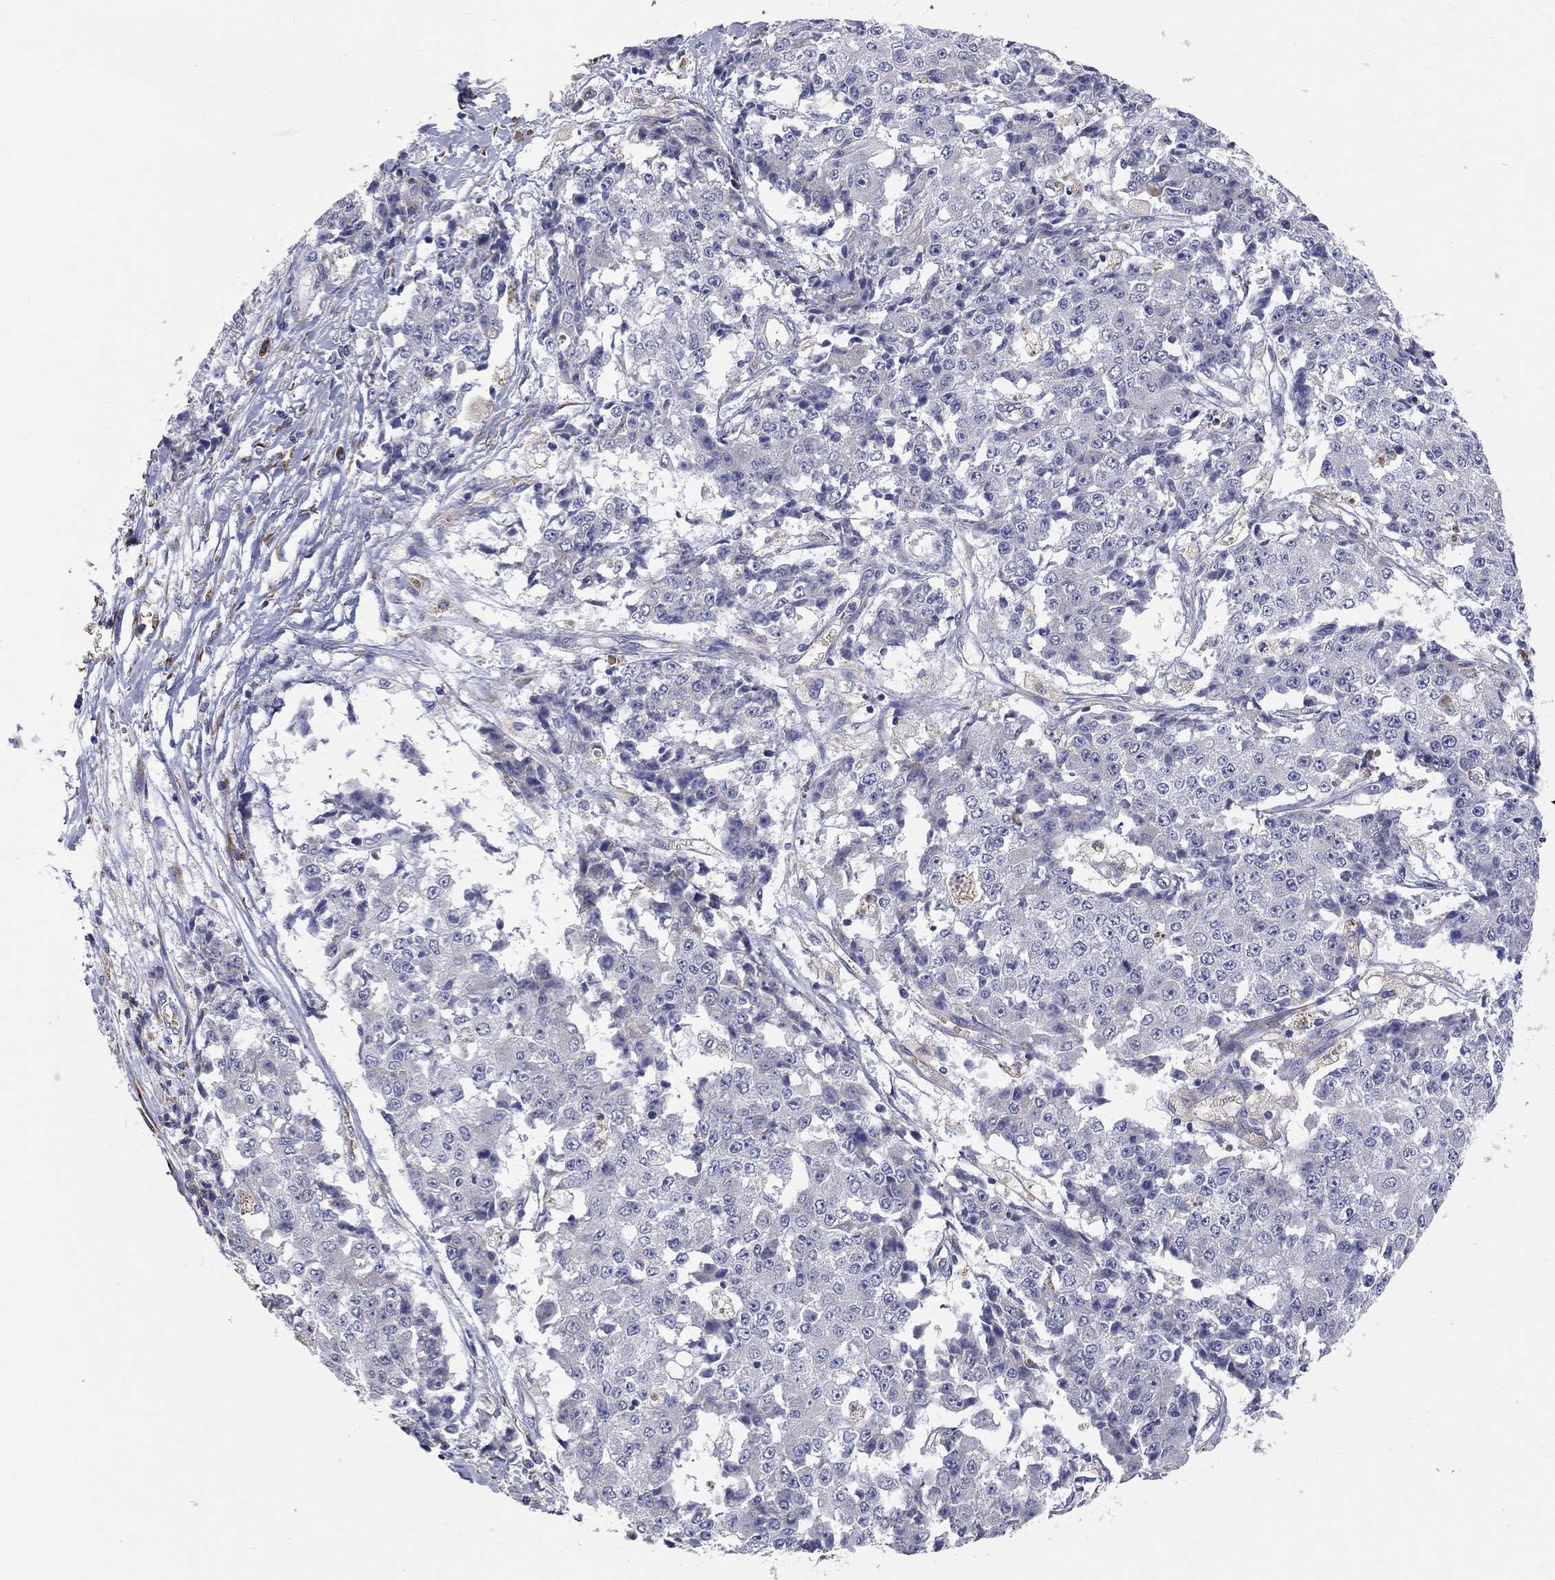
{"staining": {"intensity": "negative", "quantity": "none", "location": "none"}, "tissue": "ovarian cancer", "cell_type": "Tumor cells", "image_type": "cancer", "snomed": [{"axis": "morphology", "description": "Carcinoma, endometroid"}, {"axis": "topography", "description": "Ovary"}], "caption": "The micrograph shows no staining of tumor cells in ovarian endometroid carcinoma.", "gene": "CASTOR1", "patient": {"sex": "female", "age": 42}}